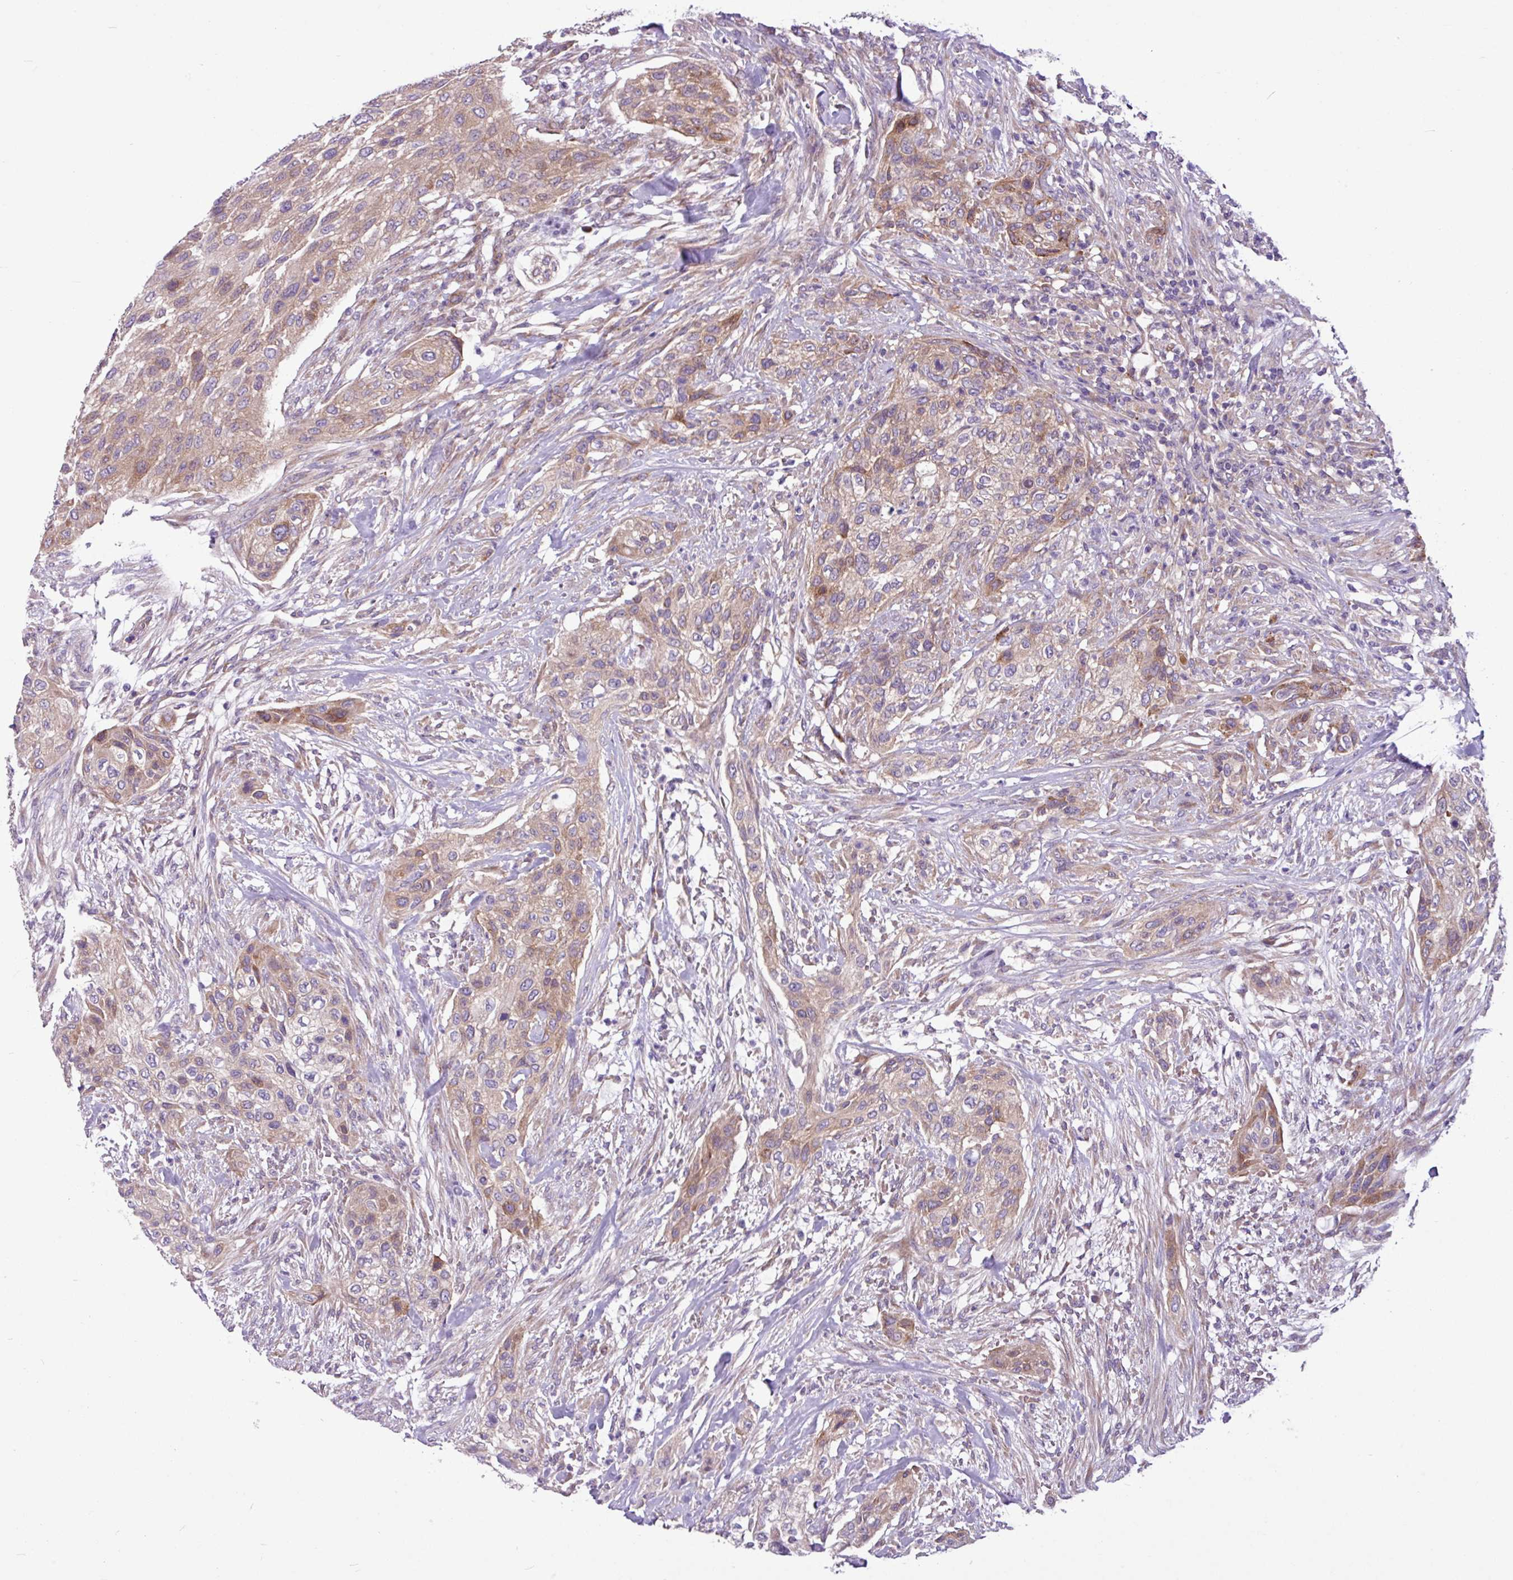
{"staining": {"intensity": "moderate", "quantity": ">75%", "location": "cytoplasmic/membranous"}, "tissue": "urothelial cancer", "cell_type": "Tumor cells", "image_type": "cancer", "snomed": [{"axis": "morphology", "description": "Urothelial carcinoma, High grade"}, {"axis": "topography", "description": "Urinary bladder"}], "caption": "Moderate cytoplasmic/membranous positivity is seen in approximately >75% of tumor cells in urothelial cancer.", "gene": "MROH2A", "patient": {"sex": "male", "age": 35}}